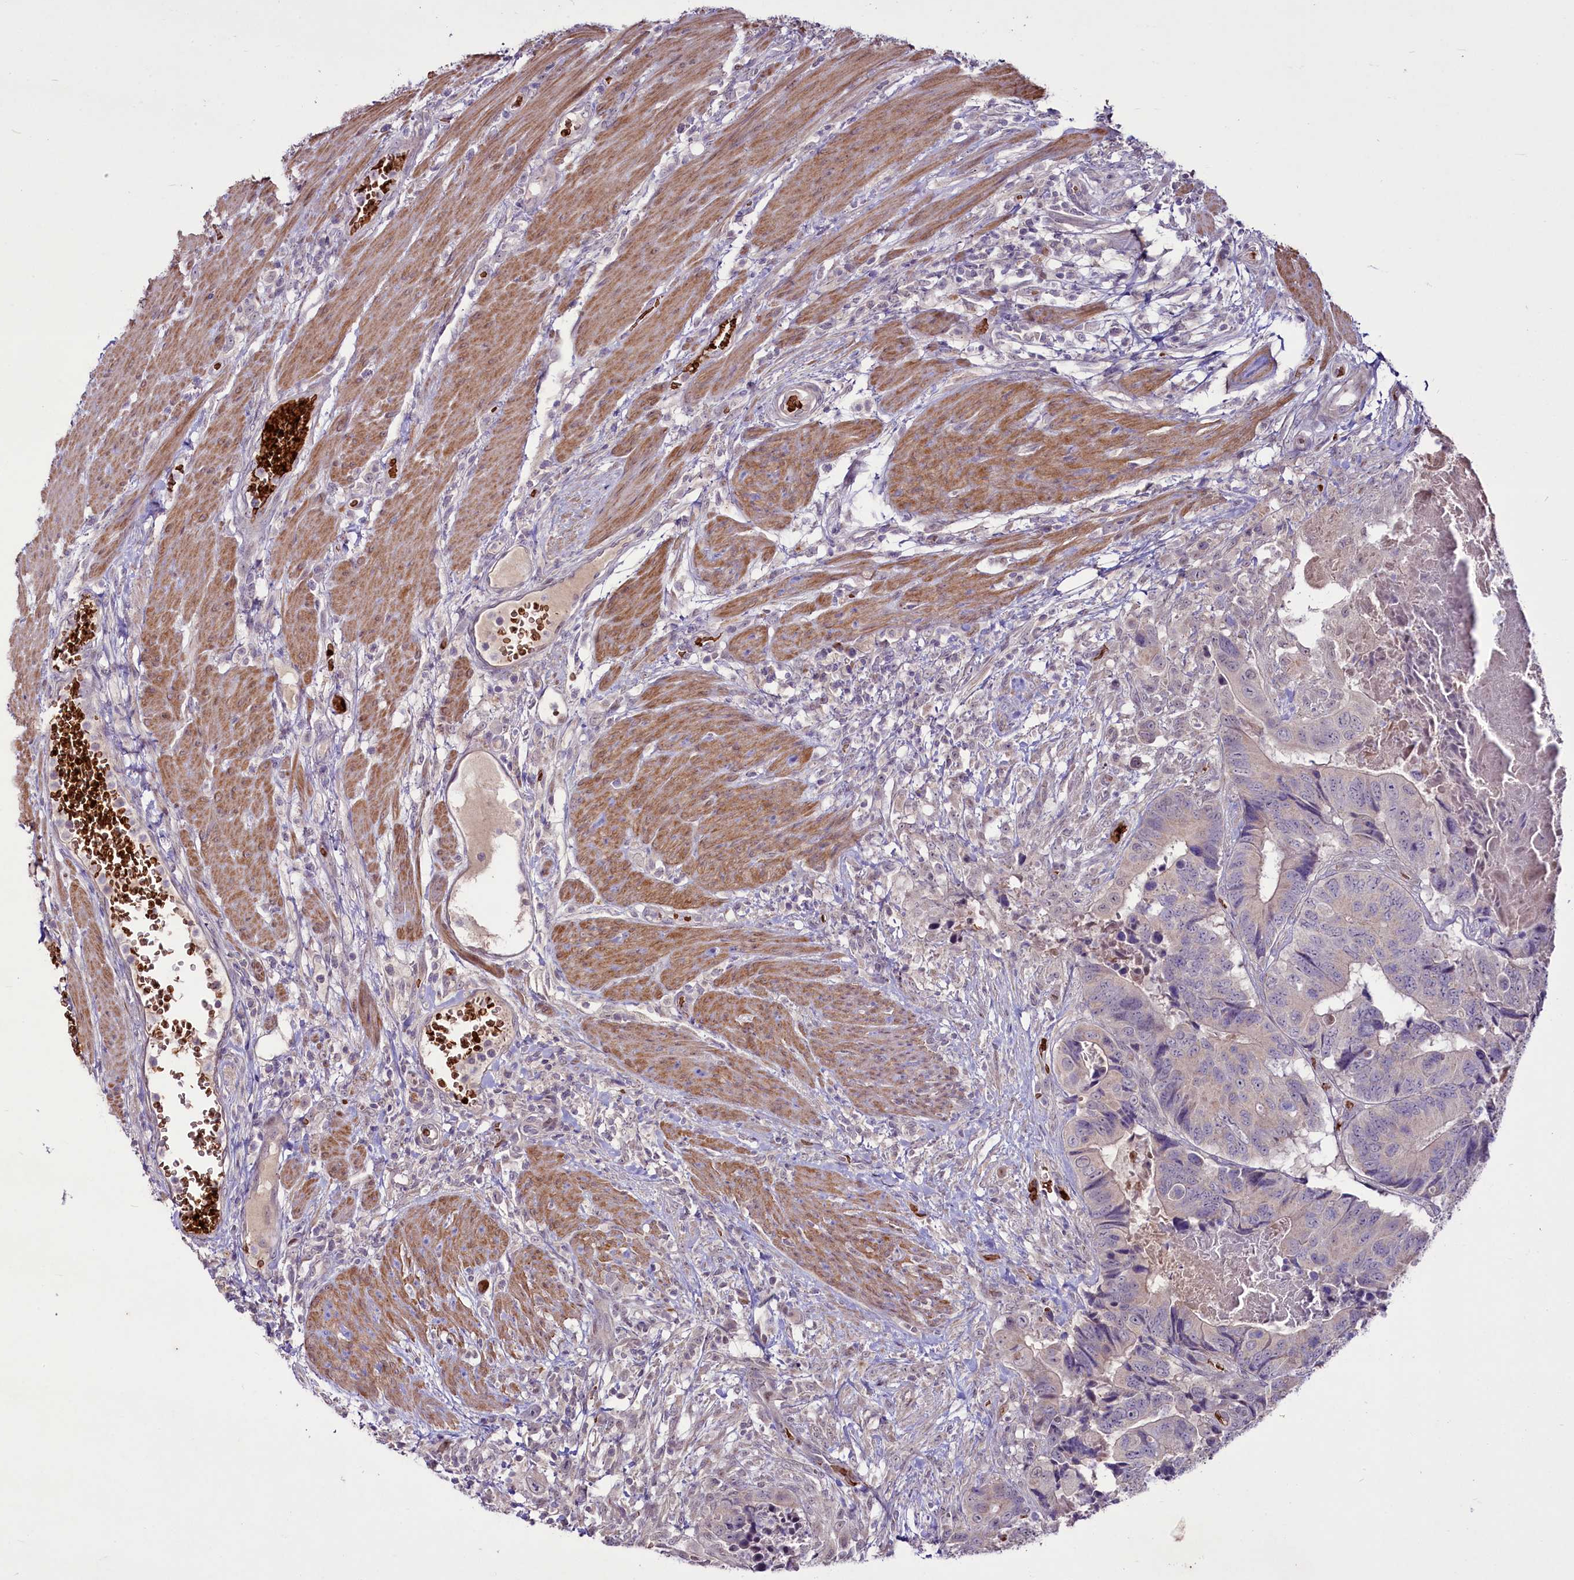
{"staining": {"intensity": "negative", "quantity": "none", "location": "none"}, "tissue": "colorectal cancer", "cell_type": "Tumor cells", "image_type": "cancer", "snomed": [{"axis": "morphology", "description": "Adenocarcinoma, NOS"}, {"axis": "topography", "description": "Colon"}], "caption": "An immunohistochemistry (IHC) micrograph of adenocarcinoma (colorectal) is shown. There is no staining in tumor cells of adenocarcinoma (colorectal).", "gene": "SUSD3", "patient": {"sex": "male", "age": 84}}